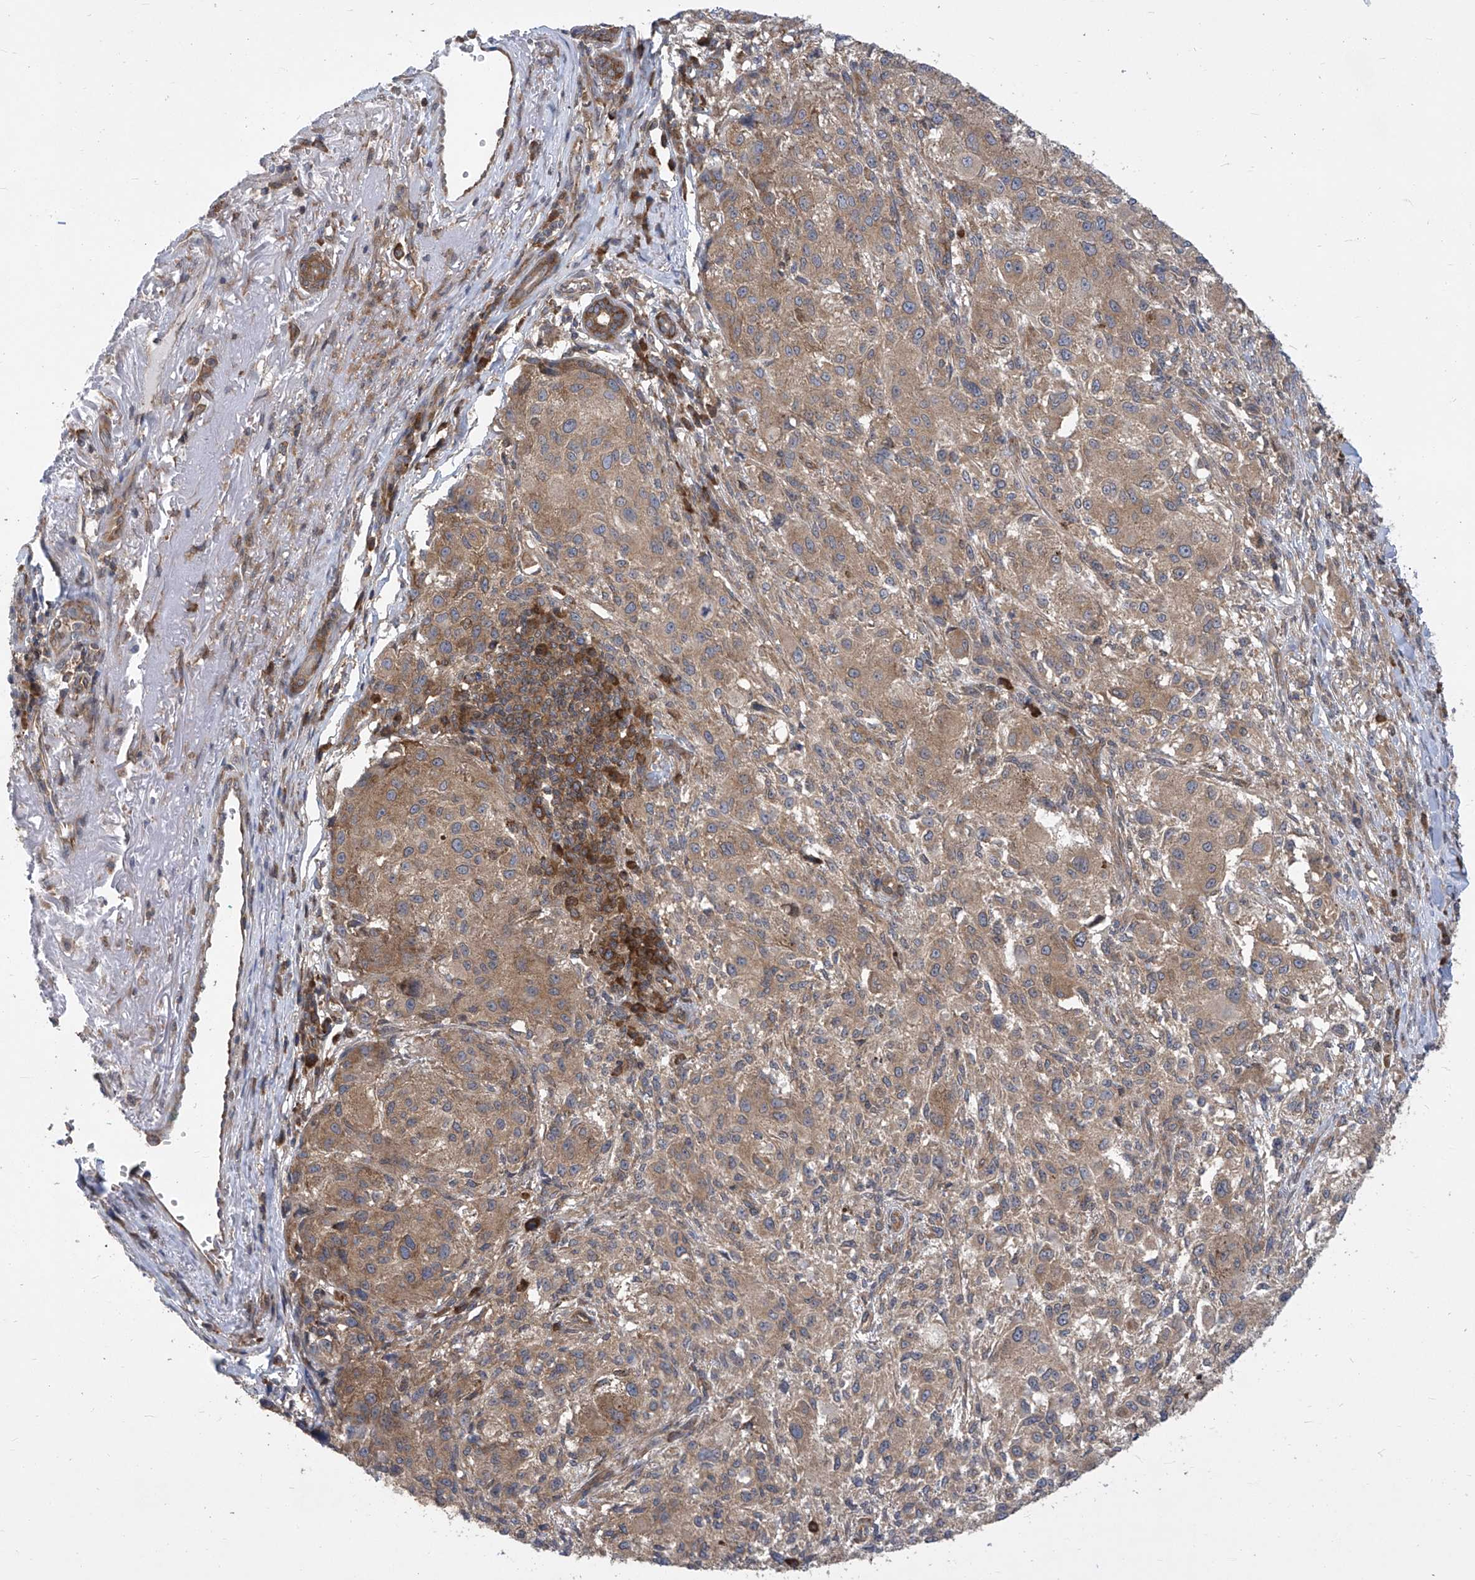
{"staining": {"intensity": "moderate", "quantity": ">75%", "location": "cytoplasmic/membranous"}, "tissue": "melanoma", "cell_type": "Tumor cells", "image_type": "cancer", "snomed": [{"axis": "morphology", "description": "Necrosis, NOS"}, {"axis": "morphology", "description": "Malignant melanoma, NOS"}, {"axis": "topography", "description": "Skin"}], "caption": "IHC (DAB (3,3'-diaminobenzidine)) staining of human melanoma exhibits moderate cytoplasmic/membranous protein expression in approximately >75% of tumor cells.", "gene": "EIF3M", "patient": {"sex": "female", "age": 87}}